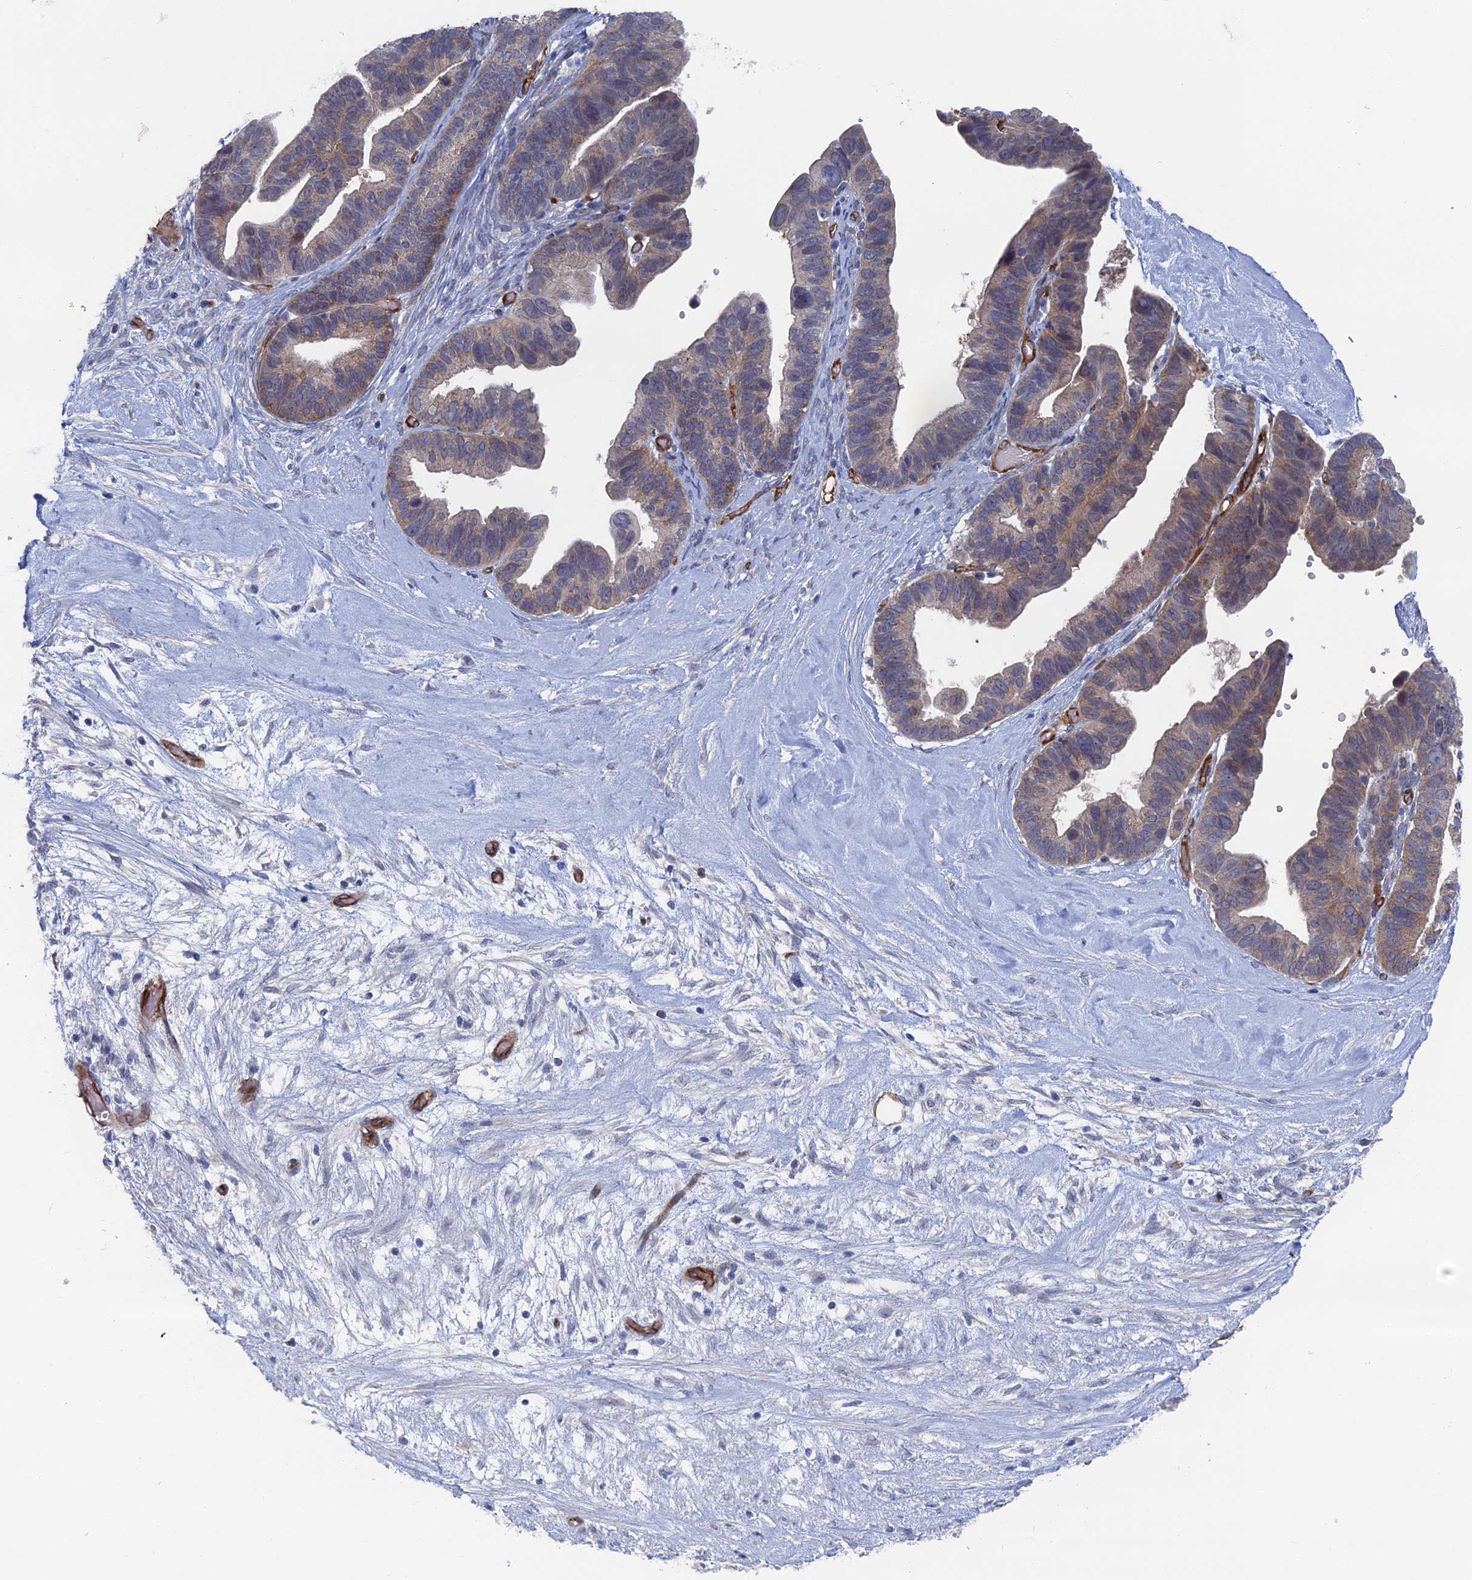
{"staining": {"intensity": "weak", "quantity": "25%-75%", "location": "cytoplasmic/membranous"}, "tissue": "ovarian cancer", "cell_type": "Tumor cells", "image_type": "cancer", "snomed": [{"axis": "morphology", "description": "Cystadenocarcinoma, serous, NOS"}, {"axis": "topography", "description": "Ovary"}], "caption": "High-power microscopy captured an immunohistochemistry micrograph of serous cystadenocarcinoma (ovarian), revealing weak cytoplasmic/membranous expression in approximately 25%-75% of tumor cells.", "gene": "ARAP3", "patient": {"sex": "female", "age": 56}}